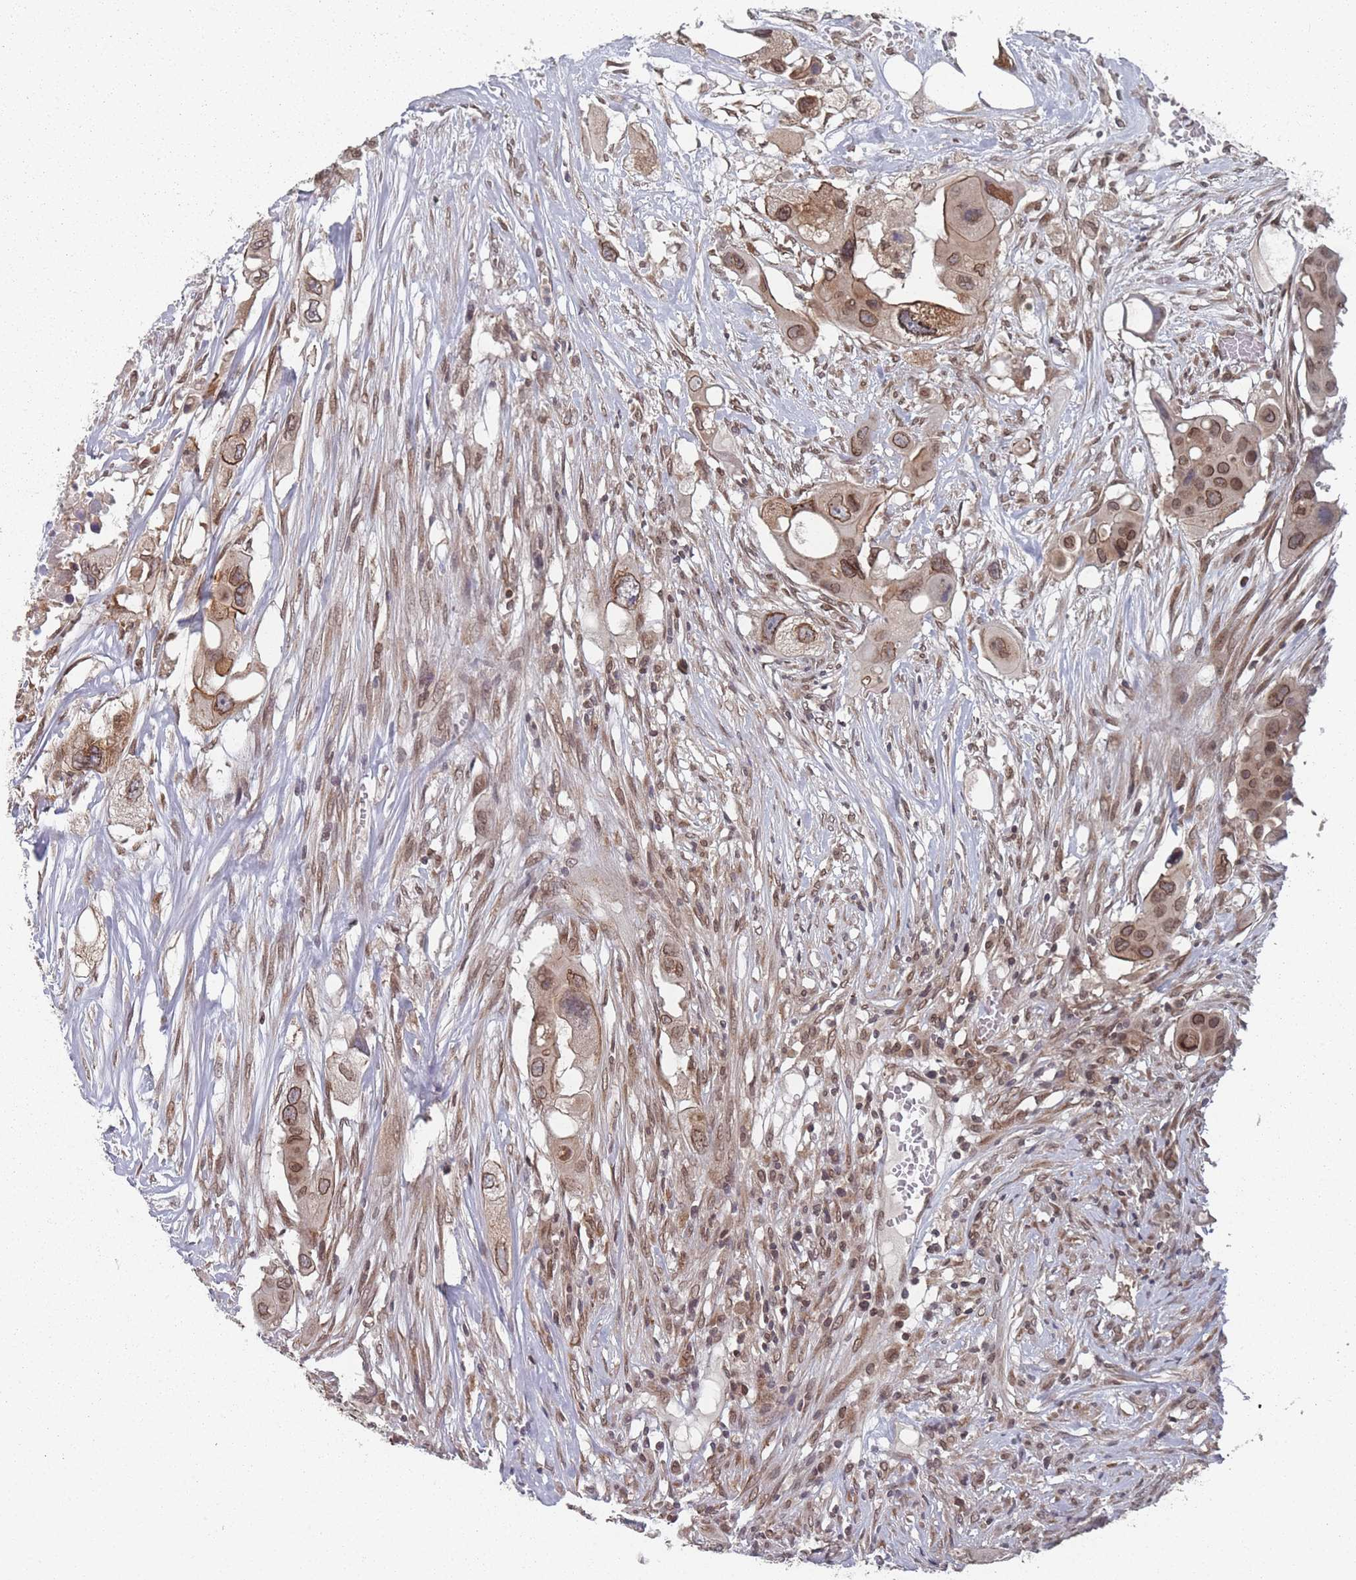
{"staining": {"intensity": "moderate", "quantity": ">75%", "location": "cytoplasmic/membranous,nuclear"}, "tissue": "colorectal cancer", "cell_type": "Tumor cells", "image_type": "cancer", "snomed": [{"axis": "morphology", "description": "Adenocarcinoma, NOS"}, {"axis": "topography", "description": "Colon"}], "caption": "Human colorectal adenocarcinoma stained with a brown dye demonstrates moderate cytoplasmic/membranous and nuclear positive staining in about >75% of tumor cells.", "gene": "TBC1D25", "patient": {"sex": "male", "age": 77}}